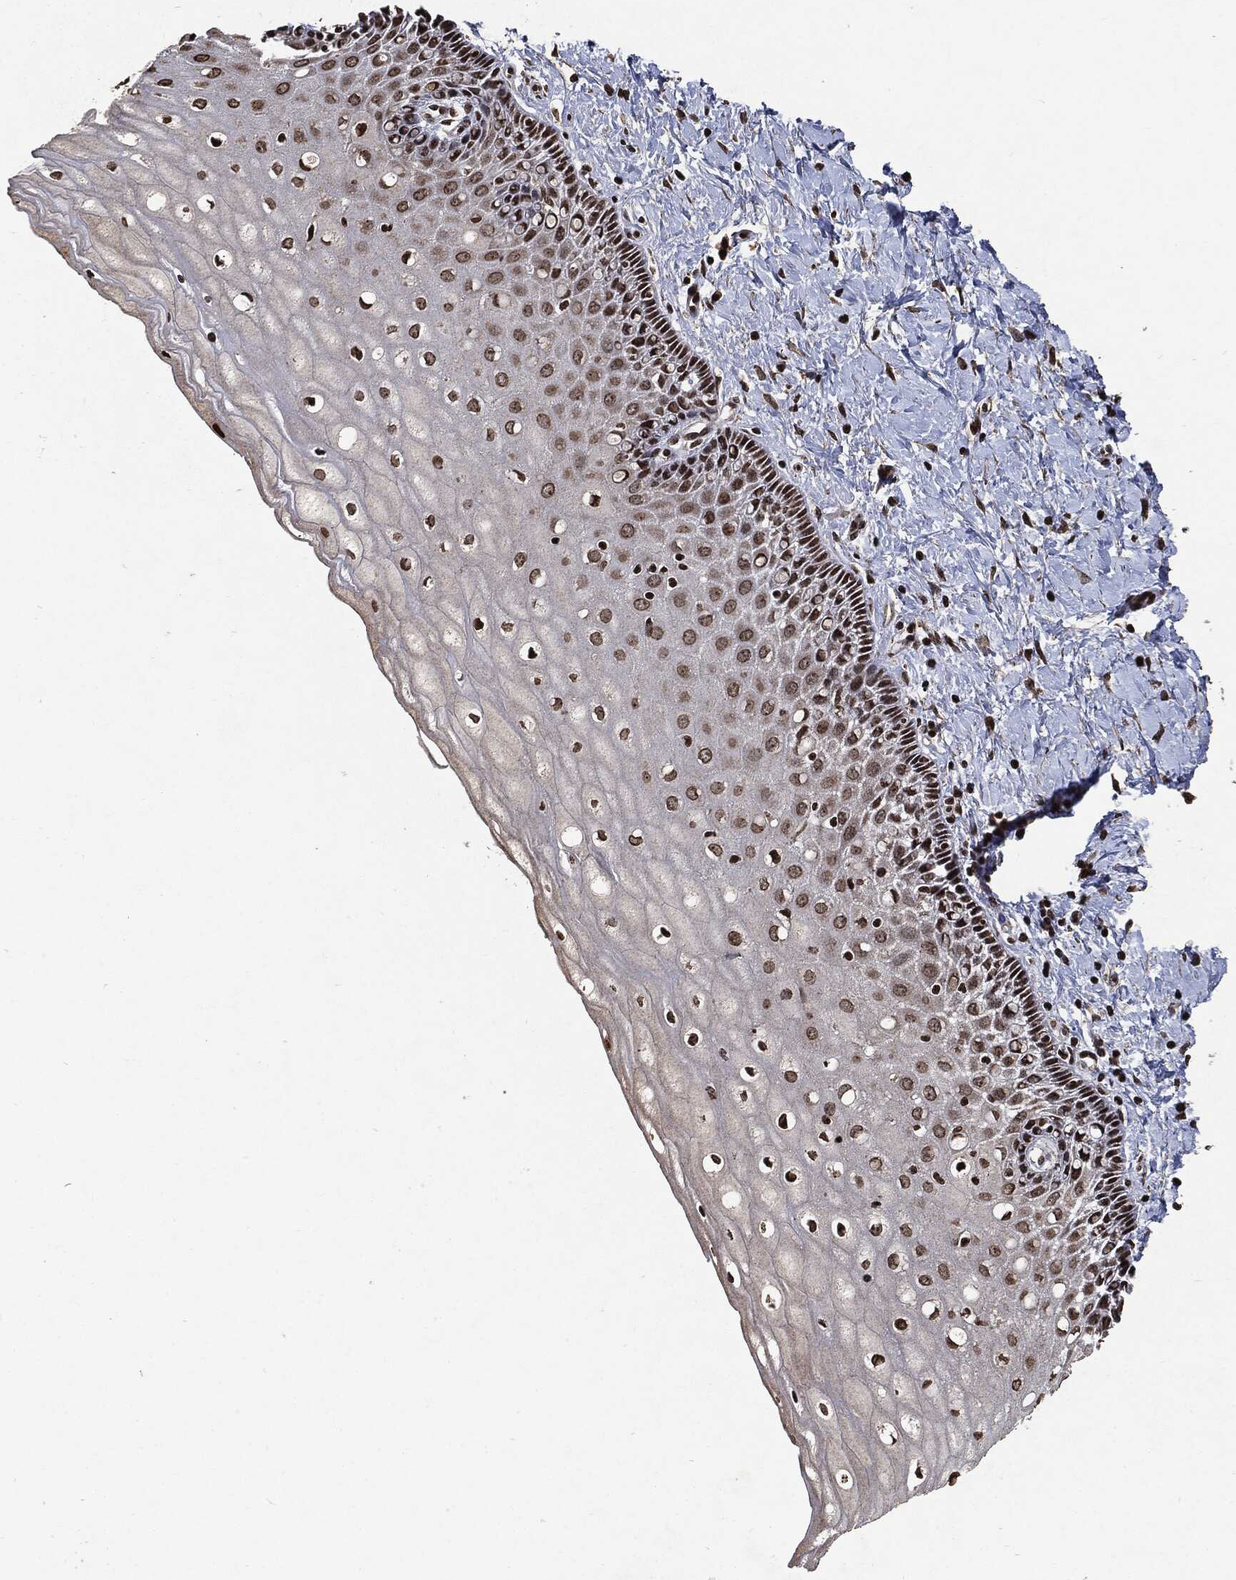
{"staining": {"intensity": "moderate", "quantity": "25%-75%", "location": "nuclear"}, "tissue": "cervix", "cell_type": "Glandular cells", "image_type": "normal", "snomed": [{"axis": "morphology", "description": "Normal tissue, NOS"}, {"axis": "topography", "description": "Cervix"}], "caption": "This is an image of immunohistochemistry (IHC) staining of normal cervix, which shows moderate staining in the nuclear of glandular cells.", "gene": "JUN", "patient": {"sex": "female", "age": 37}}